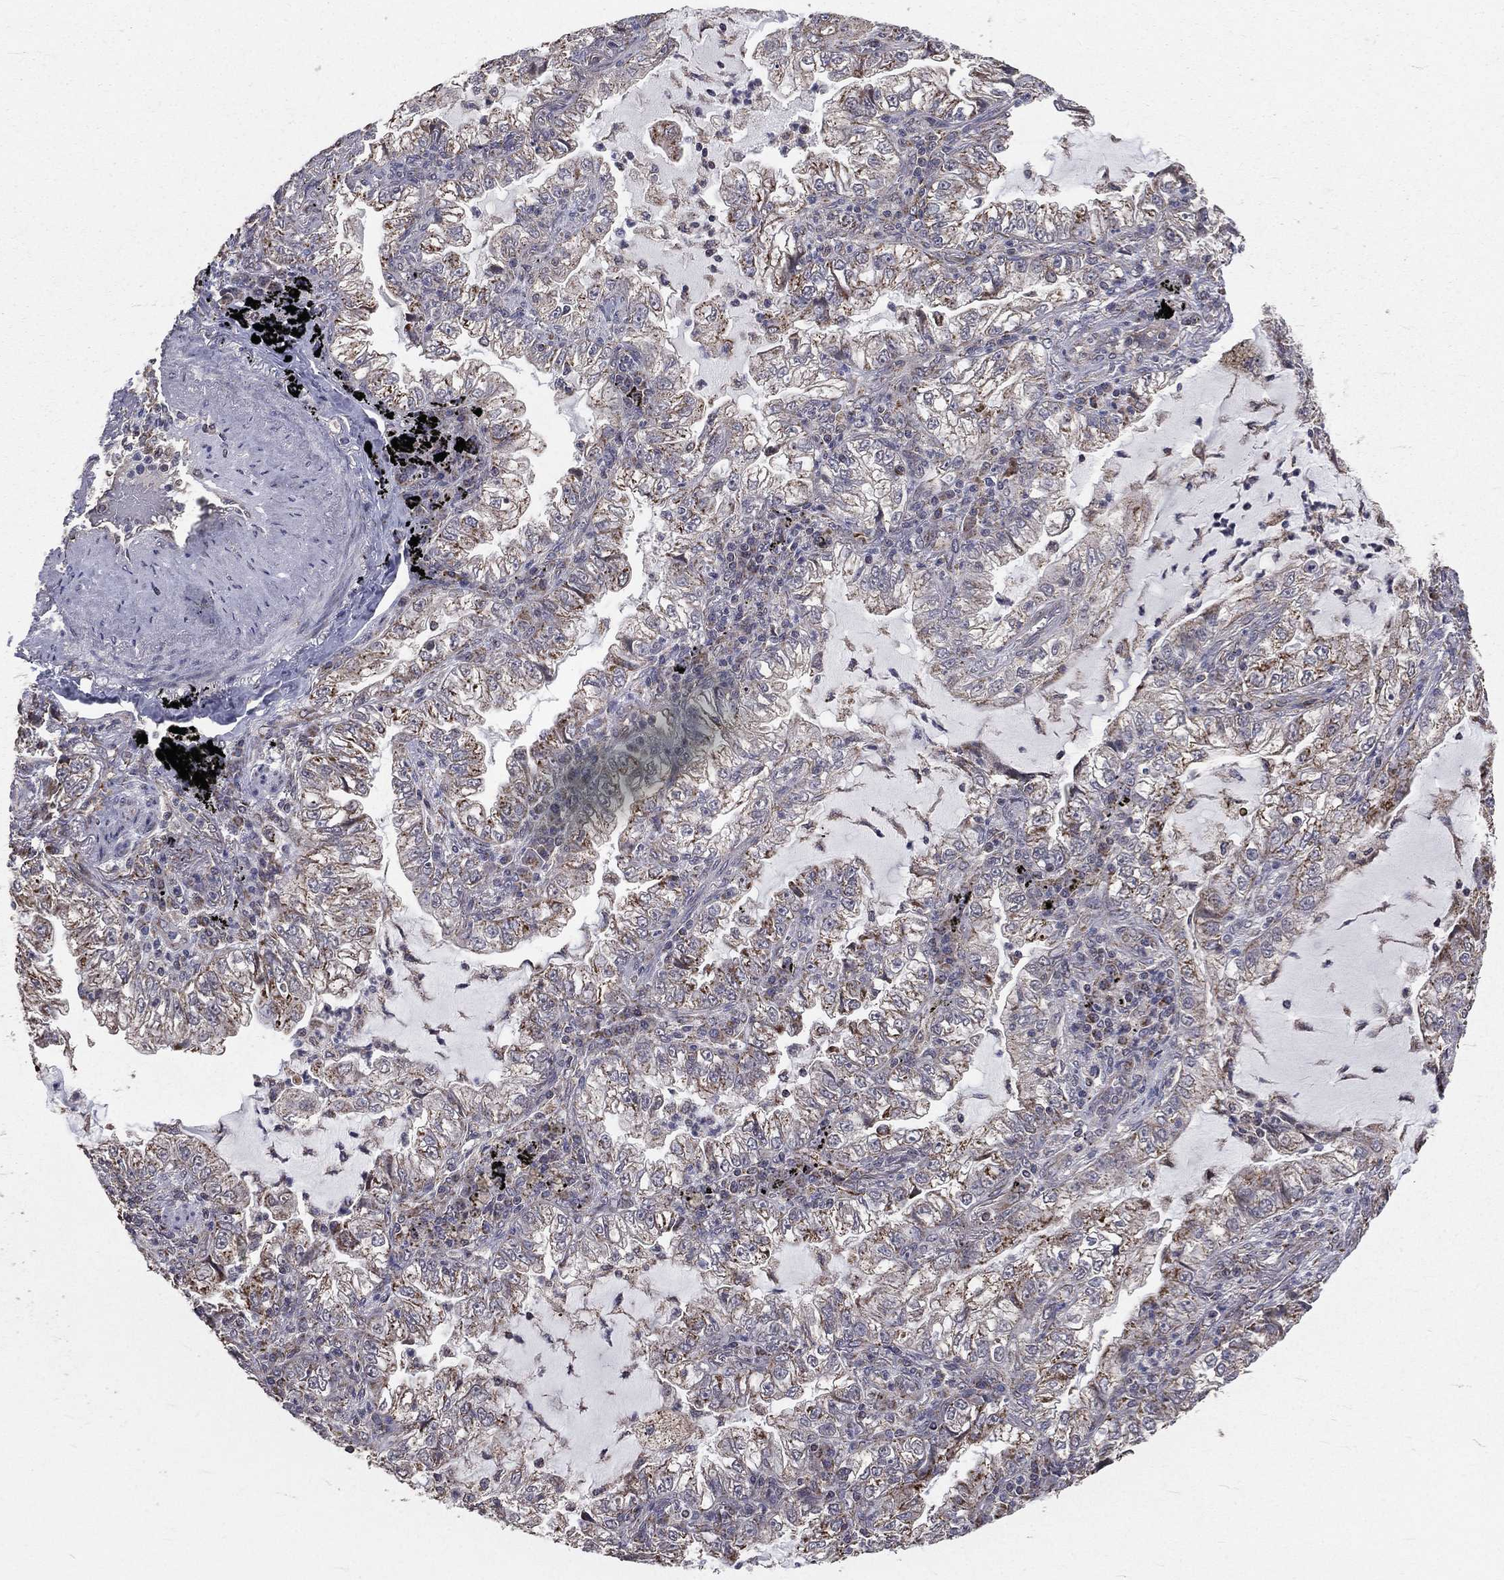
{"staining": {"intensity": "moderate", "quantity": "<25%", "location": "cytoplasmic/membranous"}, "tissue": "lung cancer", "cell_type": "Tumor cells", "image_type": "cancer", "snomed": [{"axis": "morphology", "description": "Adenocarcinoma, NOS"}, {"axis": "topography", "description": "Lung"}], "caption": "Immunohistochemical staining of lung adenocarcinoma demonstrates low levels of moderate cytoplasmic/membranous protein positivity in about <25% of tumor cells.", "gene": "MRPL46", "patient": {"sex": "female", "age": 73}}